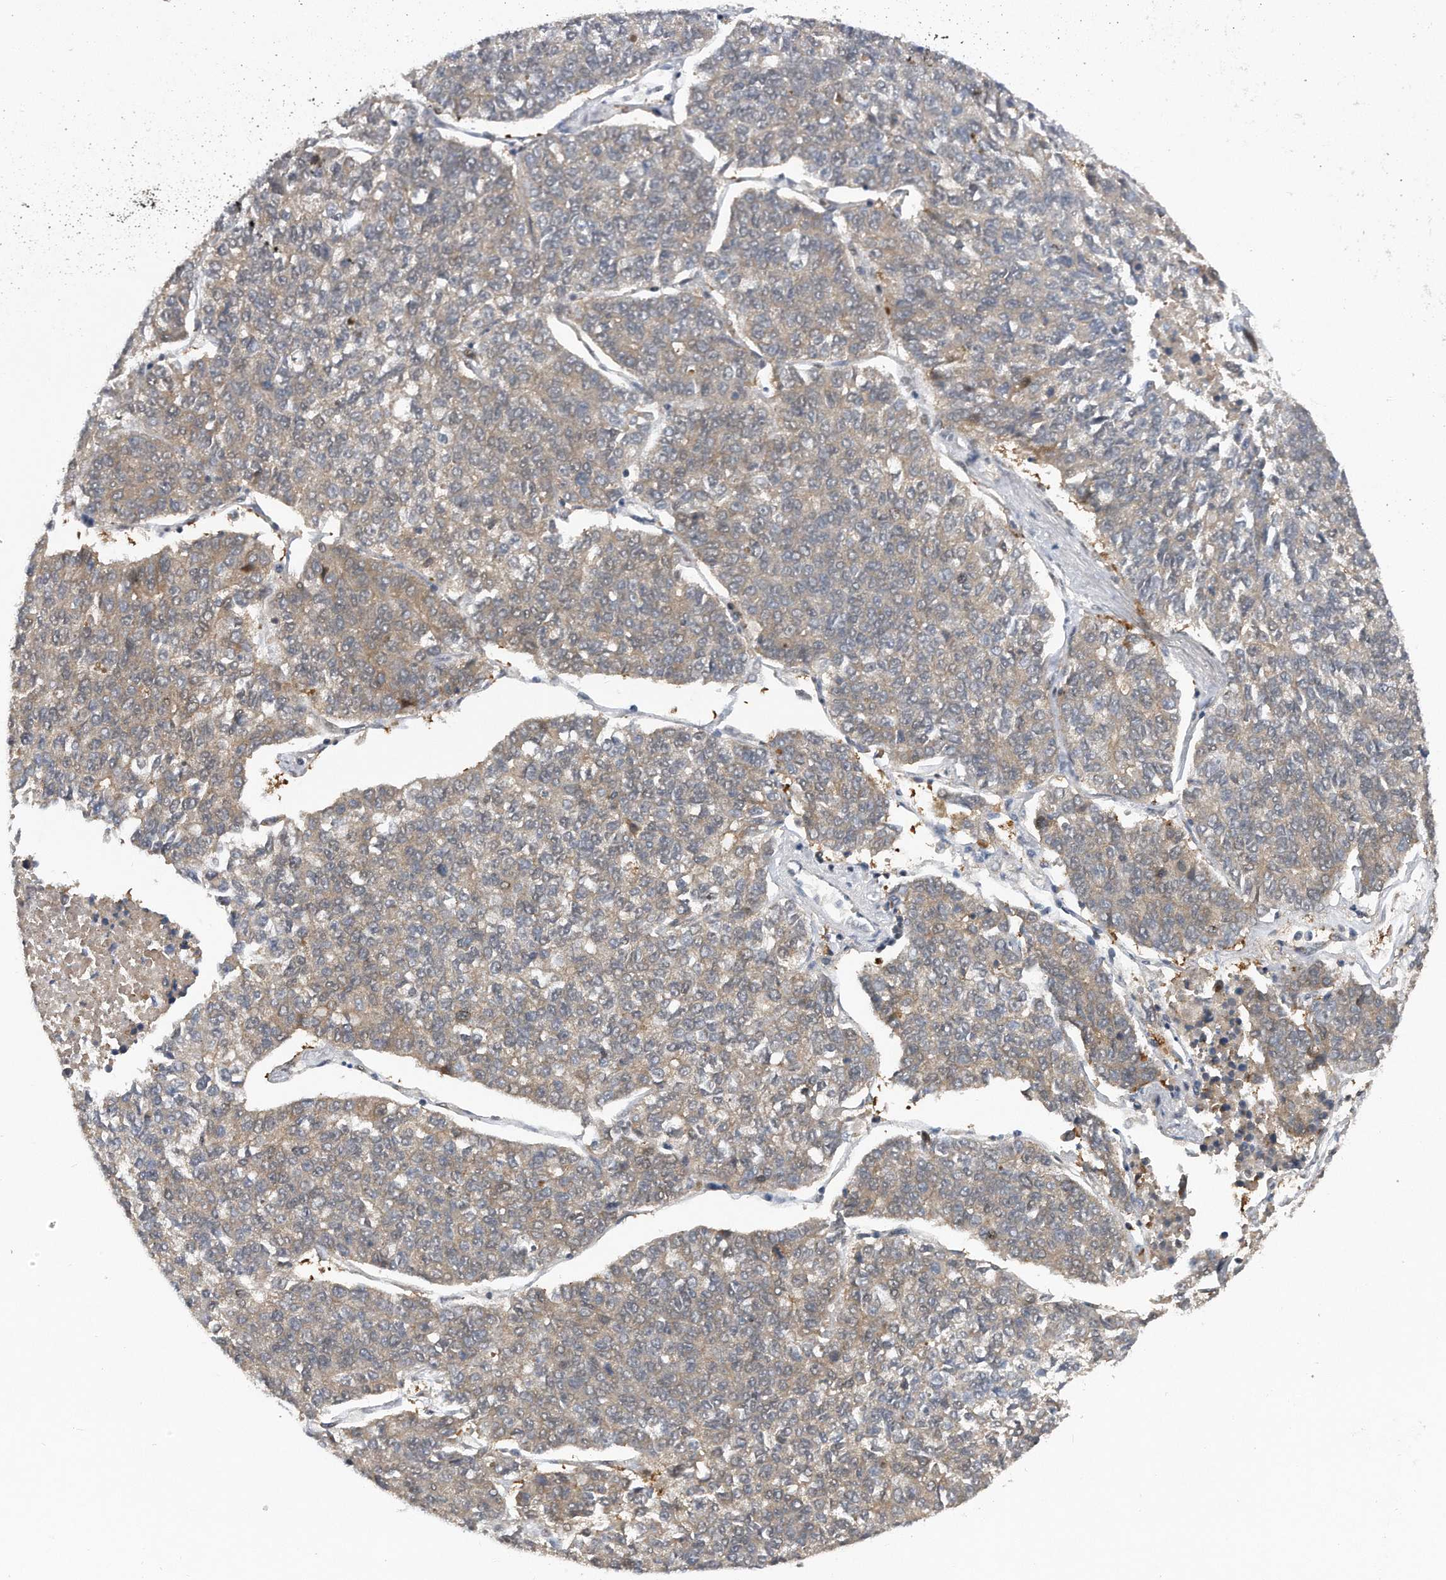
{"staining": {"intensity": "weak", "quantity": "<25%", "location": "cytoplasmic/membranous"}, "tissue": "lung cancer", "cell_type": "Tumor cells", "image_type": "cancer", "snomed": [{"axis": "morphology", "description": "Adenocarcinoma, NOS"}, {"axis": "topography", "description": "Lung"}], "caption": "Image shows no protein expression in tumor cells of lung cancer tissue.", "gene": "RWDD2A", "patient": {"sex": "male", "age": 49}}